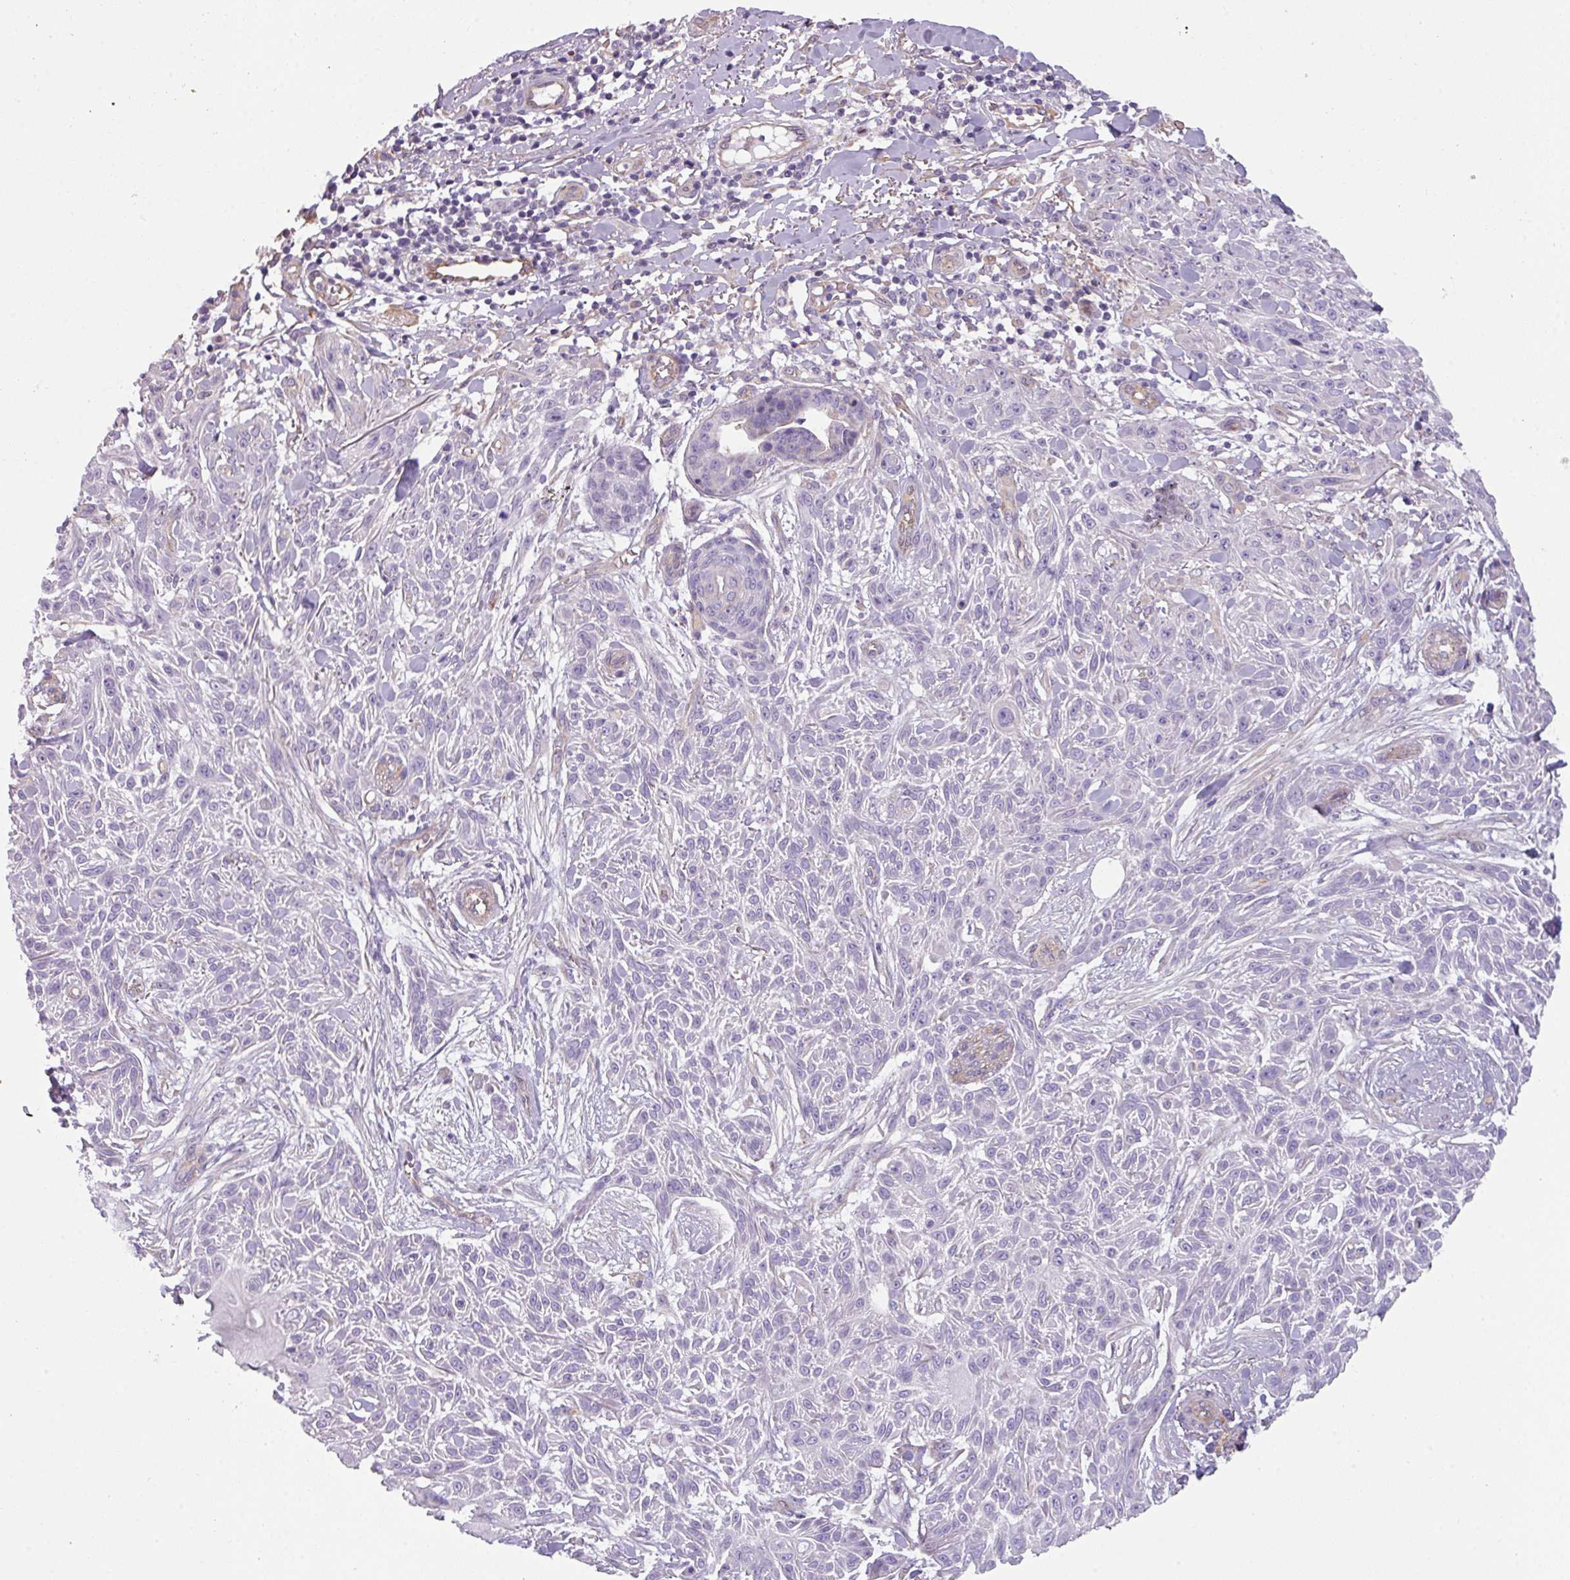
{"staining": {"intensity": "negative", "quantity": "none", "location": "none"}, "tissue": "skin cancer", "cell_type": "Tumor cells", "image_type": "cancer", "snomed": [{"axis": "morphology", "description": "Squamous cell carcinoma, NOS"}, {"axis": "topography", "description": "Skin"}], "caption": "Immunohistochemistry (IHC) of human skin squamous cell carcinoma displays no expression in tumor cells.", "gene": "BUD23", "patient": {"sex": "male", "age": 86}}